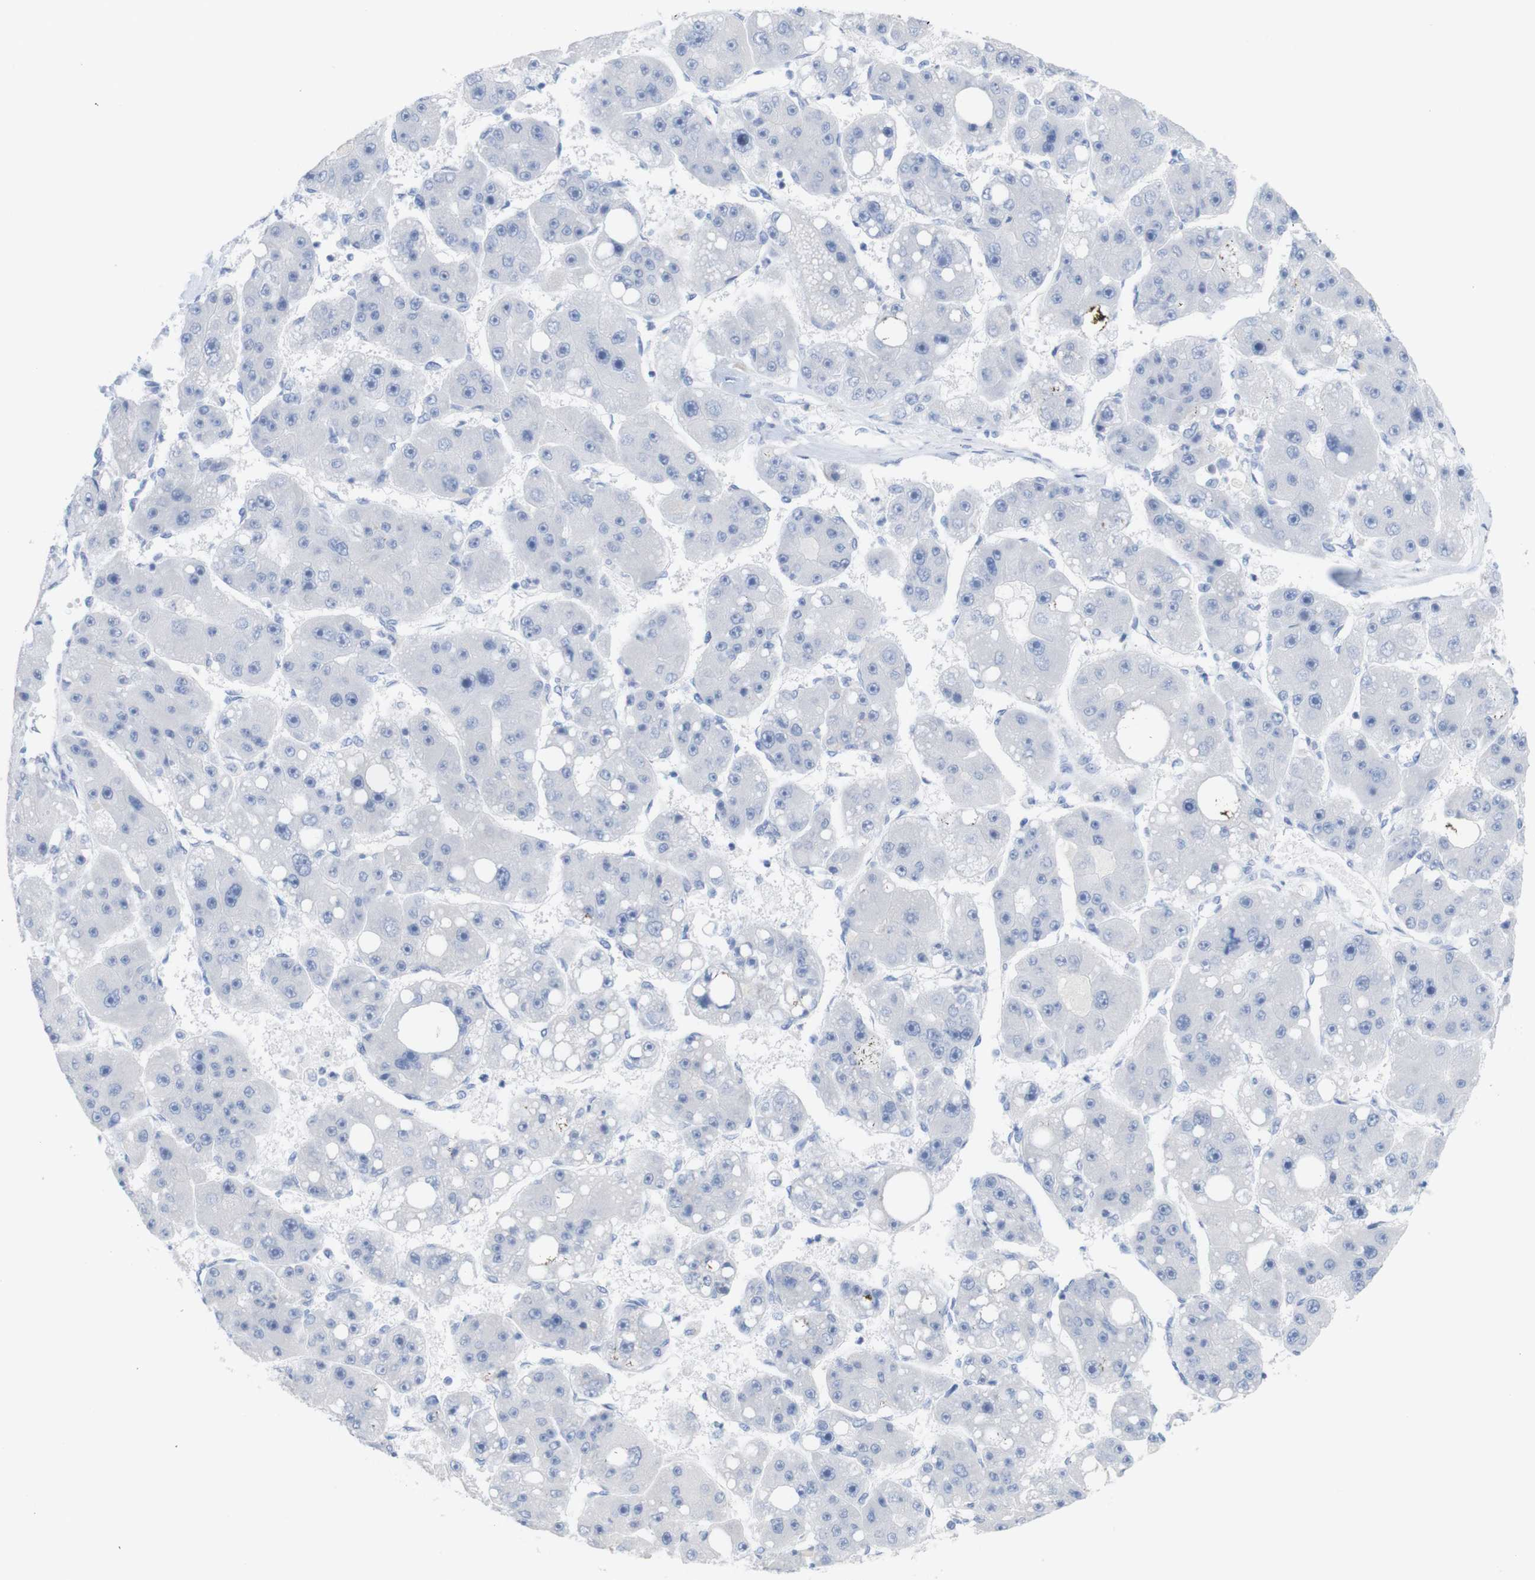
{"staining": {"intensity": "negative", "quantity": "none", "location": "none"}, "tissue": "liver cancer", "cell_type": "Tumor cells", "image_type": "cancer", "snomed": [{"axis": "morphology", "description": "Carcinoma, Hepatocellular, NOS"}, {"axis": "topography", "description": "Liver"}], "caption": "An immunohistochemistry micrograph of liver cancer is shown. There is no staining in tumor cells of liver cancer.", "gene": "PNMA1", "patient": {"sex": "female", "age": 61}}